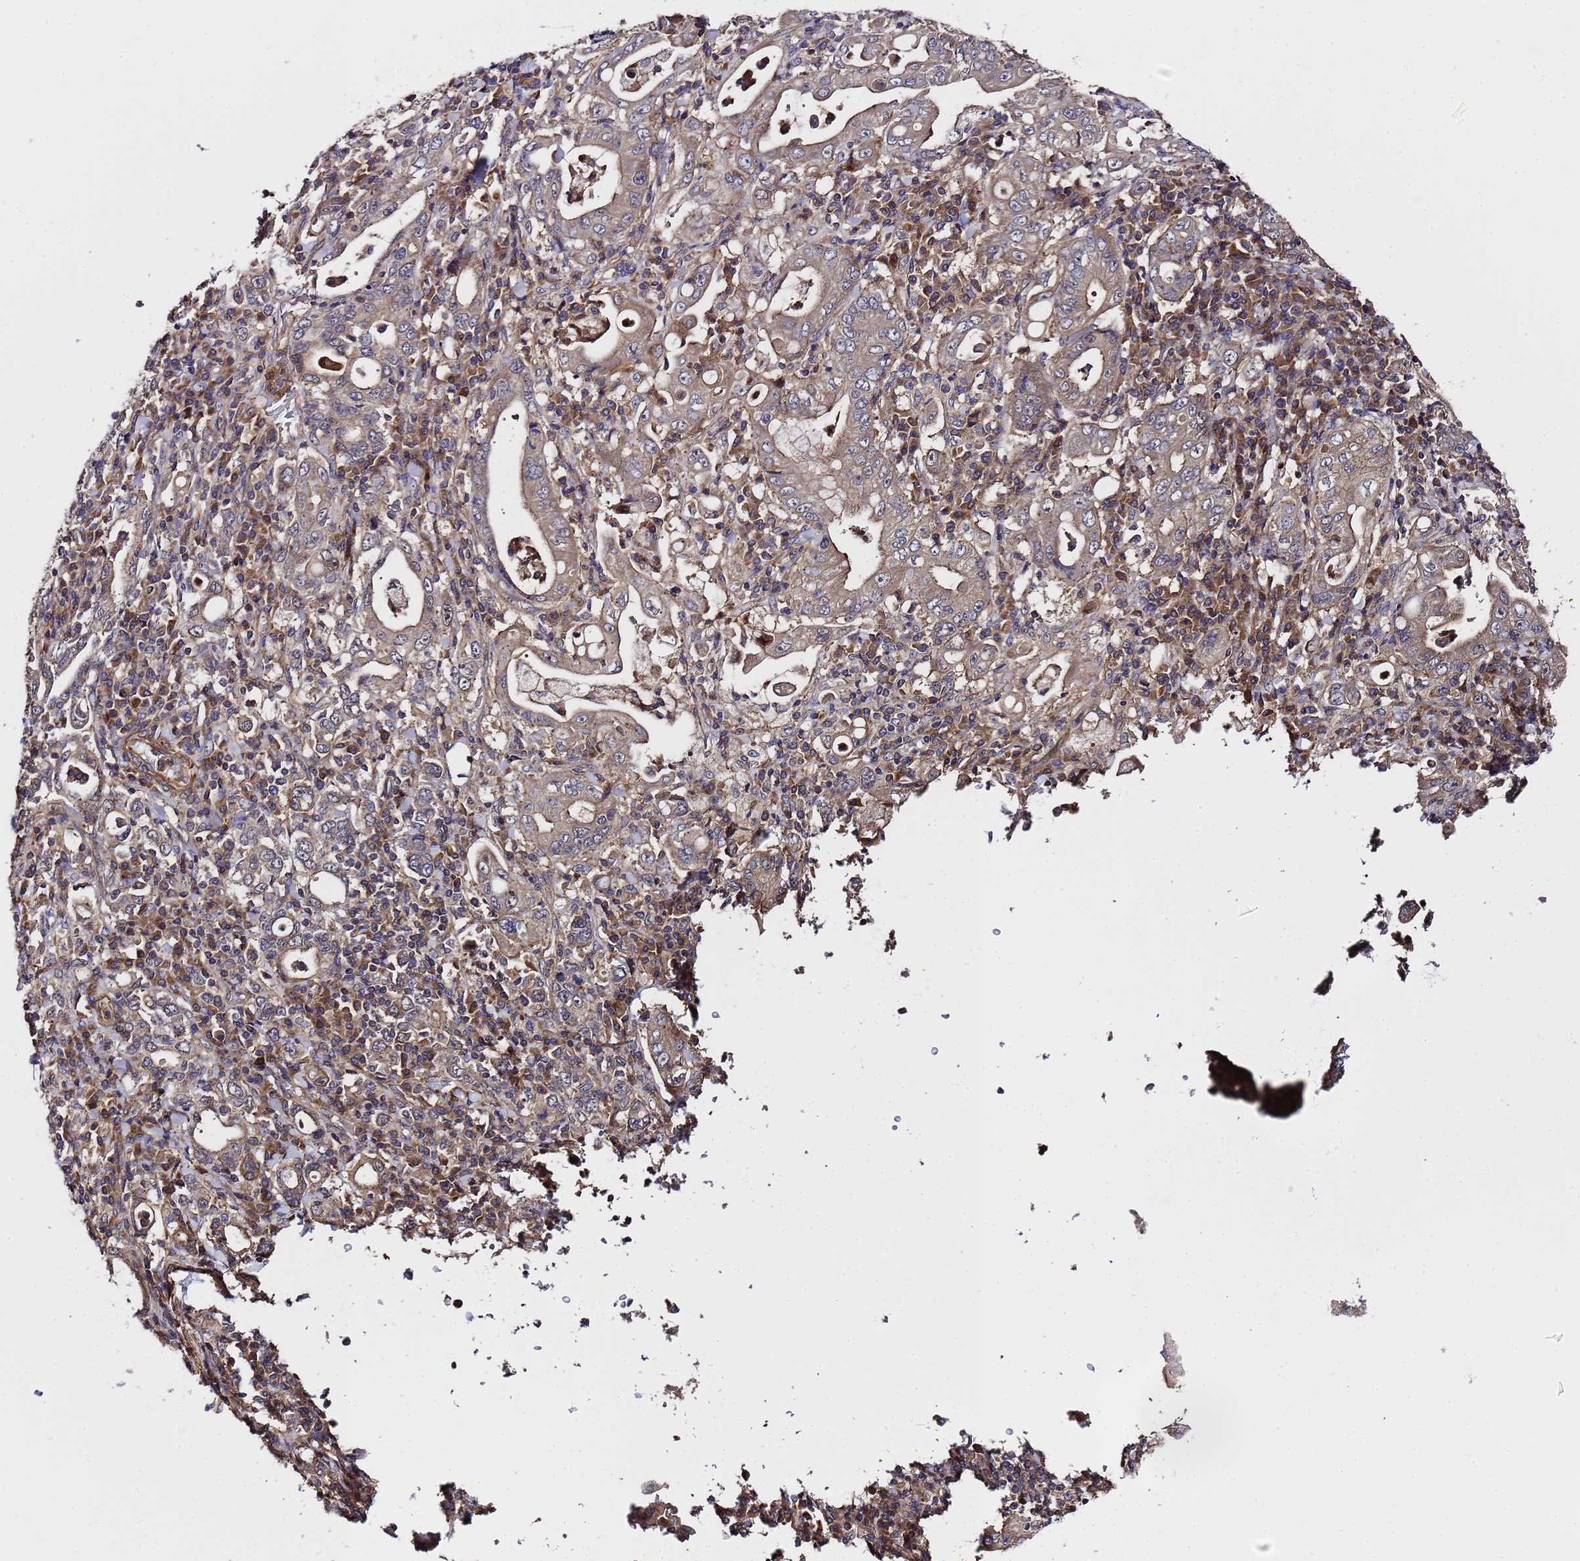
{"staining": {"intensity": "weak", "quantity": "25%-75%", "location": "cytoplasmic/membranous"}, "tissue": "stomach cancer", "cell_type": "Tumor cells", "image_type": "cancer", "snomed": [{"axis": "morphology", "description": "Normal tissue, NOS"}, {"axis": "morphology", "description": "Adenocarcinoma, NOS"}, {"axis": "topography", "description": "Esophagus"}, {"axis": "topography", "description": "Stomach, upper"}, {"axis": "topography", "description": "Peripheral nerve tissue"}], "caption": "This is an image of immunohistochemistry (IHC) staining of stomach cancer (adenocarcinoma), which shows weak expression in the cytoplasmic/membranous of tumor cells.", "gene": "GSTCD", "patient": {"sex": "male", "age": 62}}